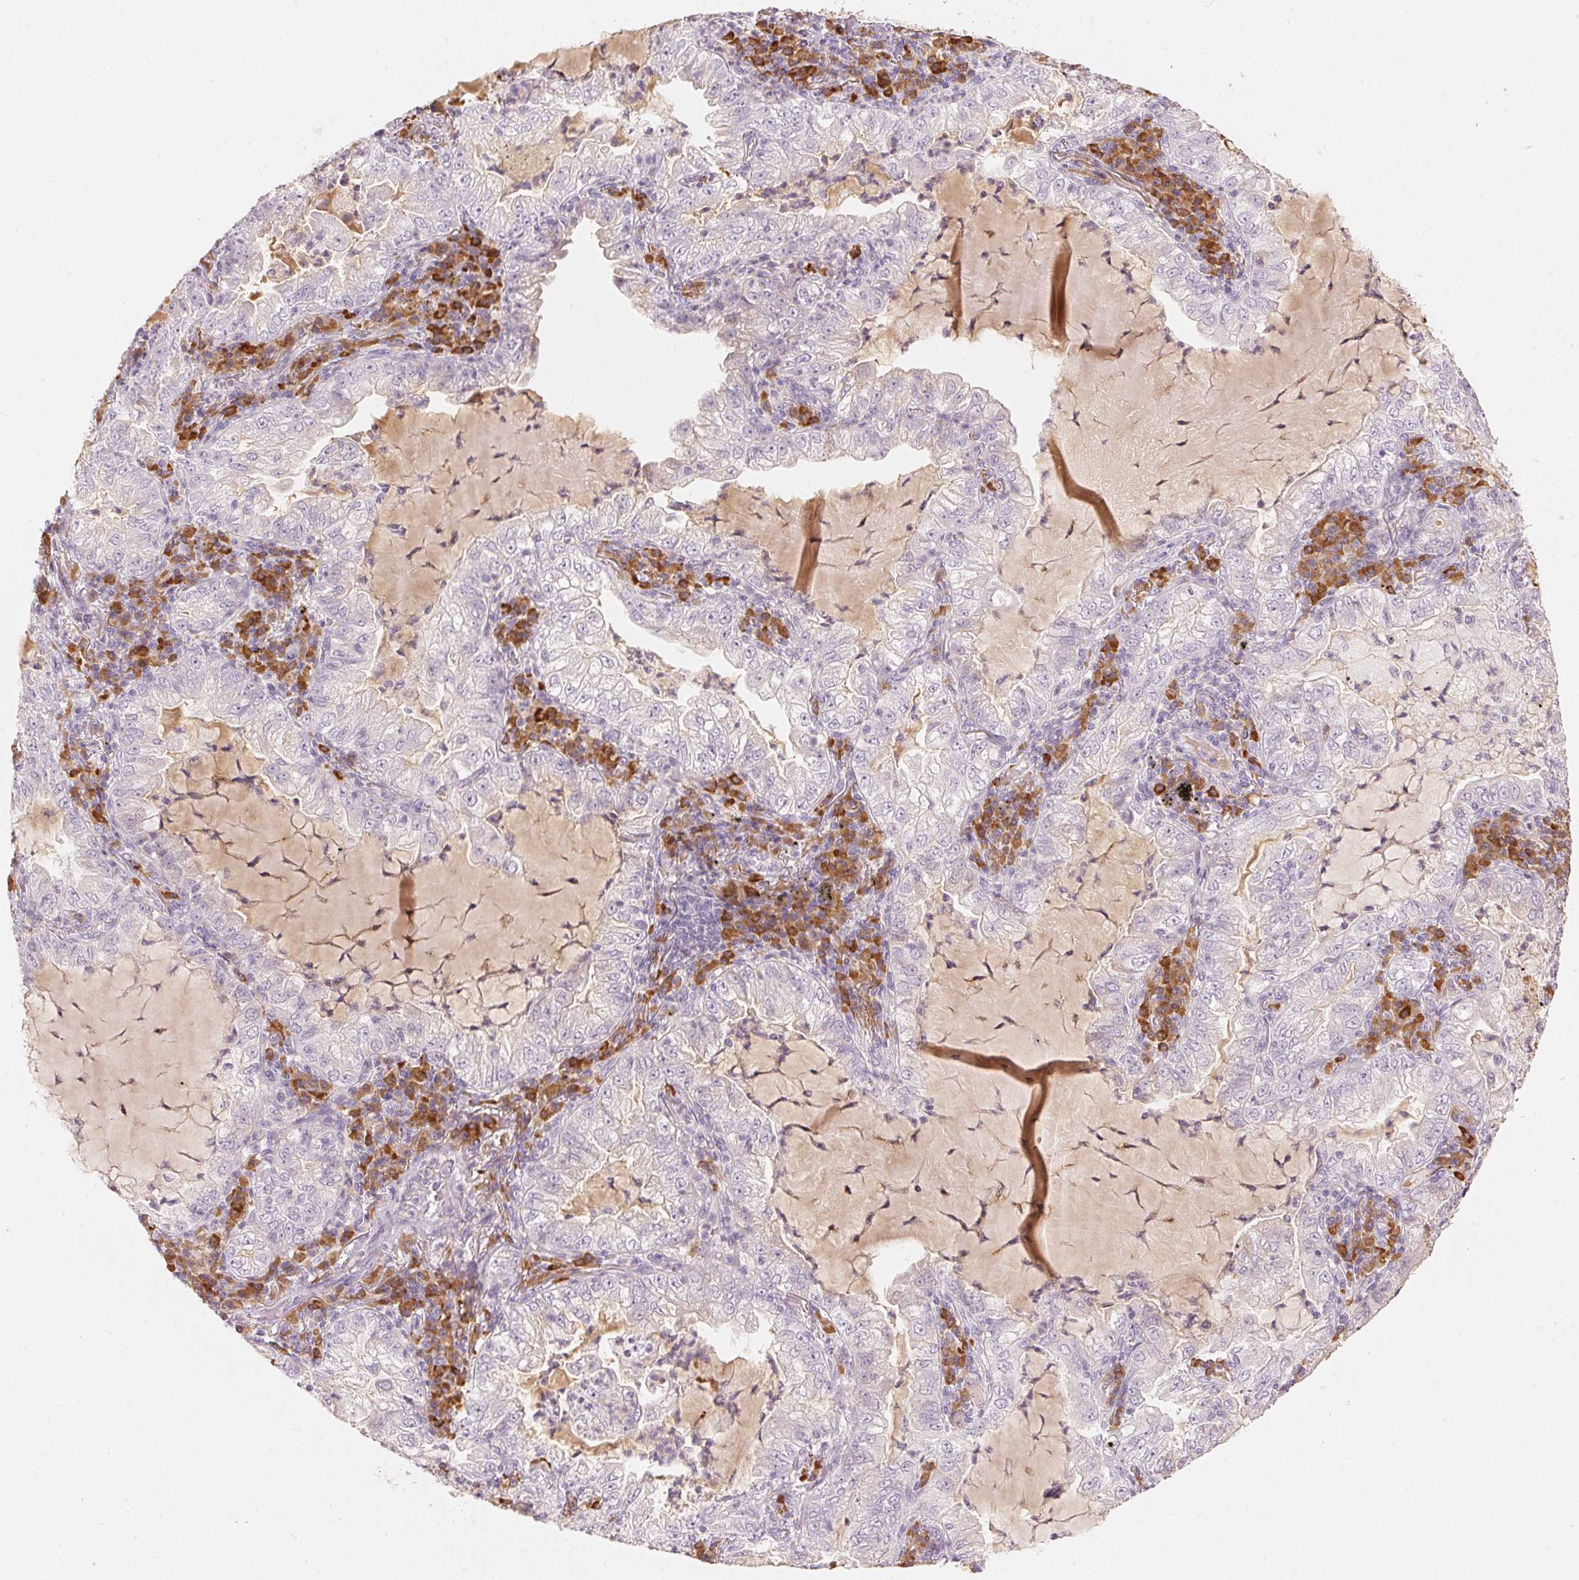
{"staining": {"intensity": "negative", "quantity": "none", "location": "none"}, "tissue": "lung cancer", "cell_type": "Tumor cells", "image_type": "cancer", "snomed": [{"axis": "morphology", "description": "Adenocarcinoma, NOS"}, {"axis": "topography", "description": "Lung"}], "caption": "IHC of adenocarcinoma (lung) demonstrates no staining in tumor cells. The staining is performed using DAB (3,3'-diaminobenzidine) brown chromogen with nuclei counter-stained in using hematoxylin.", "gene": "RMDN2", "patient": {"sex": "female", "age": 73}}